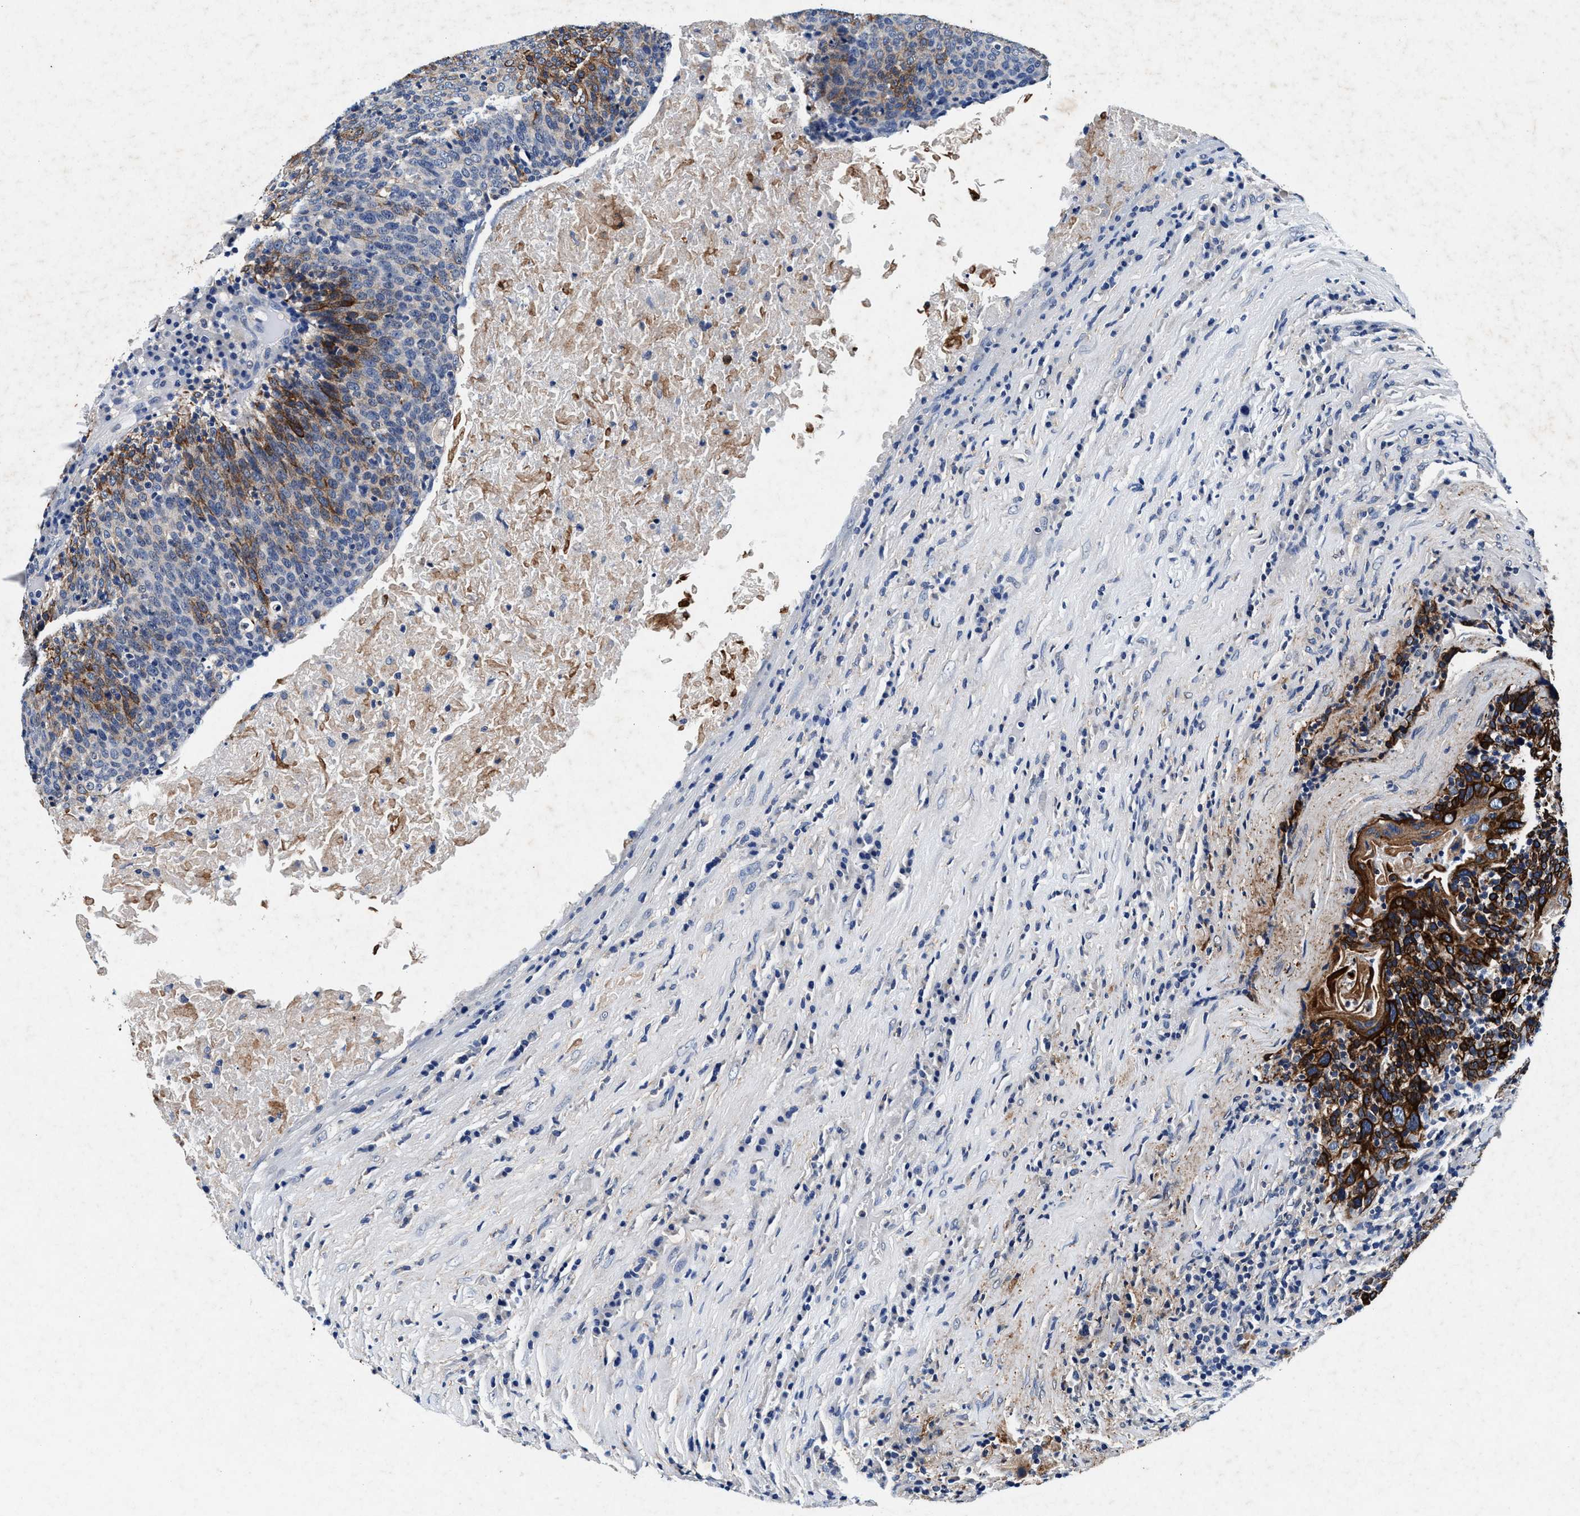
{"staining": {"intensity": "strong", "quantity": "25%-75%", "location": "cytoplasmic/membranous"}, "tissue": "head and neck cancer", "cell_type": "Tumor cells", "image_type": "cancer", "snomed": [{"axis": "morphology", "description": "Squamous cell carcinoma, NOS"}, {"axis": "morphology", "description": "Squamous cell carcinoma, metastatic, NOS"}, {"axis": "topography", "description": "Lymph node"}, {"axis": "topography", "description": "Head-Neck"}], "caption": "An image showing strong cytoplasmic/membranous staining in about 25%-75% of tumor cells in metastatic squamous cell carcinoma (head and neck), as visualized by brown immunohistochemical staining.", "gene": "SLC8A1", "patient": {"sex": "male", "age": 62}}